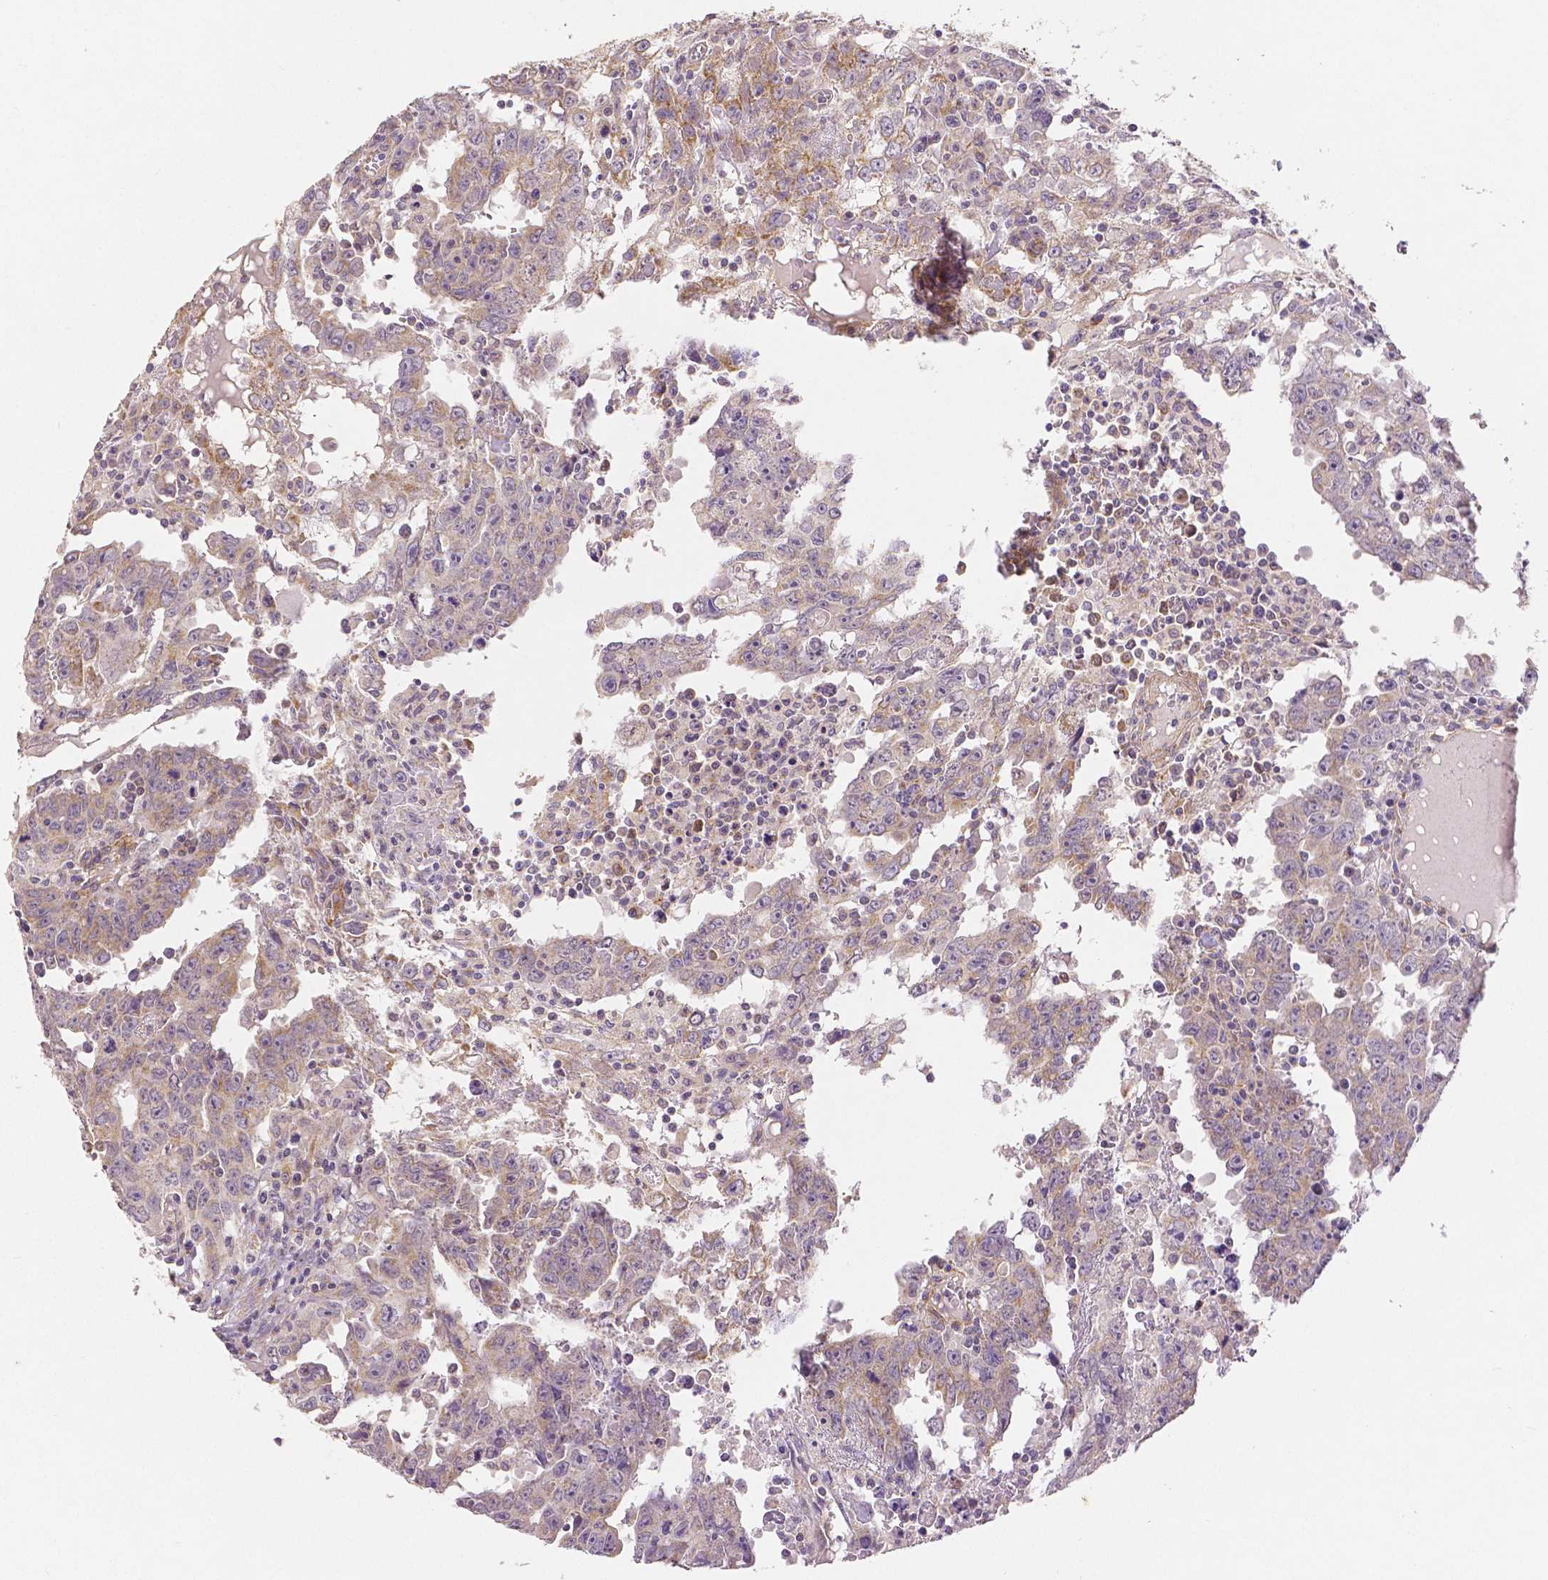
{"staining": {"intensity": "moderate", "quantity": "<25%", "location": "cytoplasmic/membranous"}, "tissue": "testis cancer", "cell_type": "Tumor cells", "image_type": "cancer", "snomed": [{"axis": "morphology", "description": "Carcinoma, Embryonal, NOS"}, {"axis": "topography", "description": "Testis"}], "caption": "Moderate cytoplasmic/membranous expression is appreciated in approximately <25% of tumor cells in testis embryonal carcinoma. (brown staining indicates protein expression, while blue staining denotes nuclei).", "gene": "RHOT1", "patient": {"sex": "male", "age": 22}}